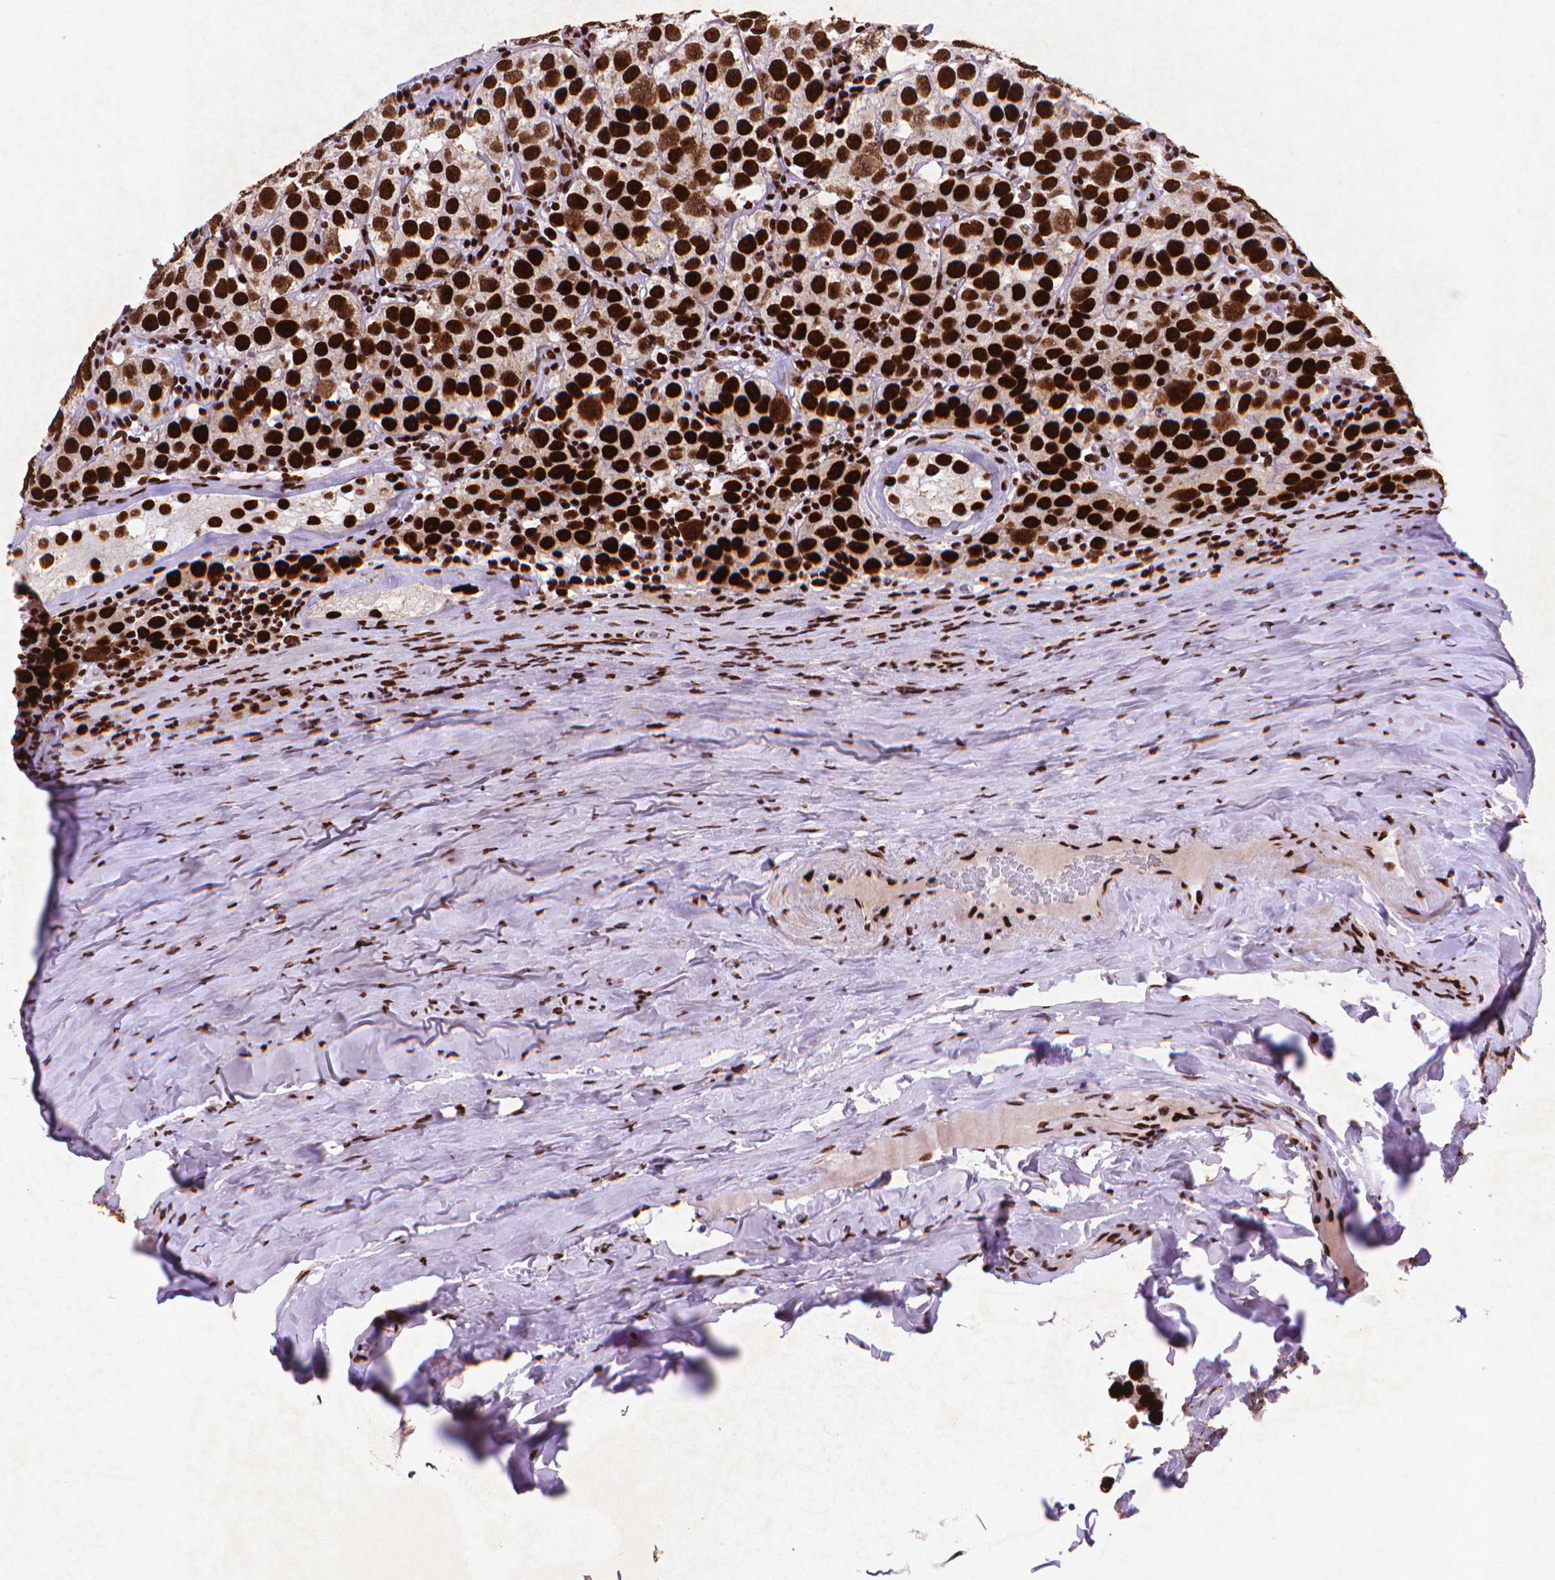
{"staining": {"intensity": "strong", "quantity": ">75%", "location": "nuclear"}, "tissue": "testis cancer", "cell_type": "Tumor cells", "image_type": "cancer", "snomed": [{"axis": "morphology", "description": "Seminoma, NOS"}, {"axis": "topography", "description": "Testis"}], "caption": "This photomicrograph displays seminoma (testis) stained with immunohistochemistry (IHC) to label a protein in brown. The nuclear of tumor cells show strong positivity for the protein. Nuclei are counter-stained blue.", "gene": "CITED2", "patient": {"sex": "male", "age": 34}}